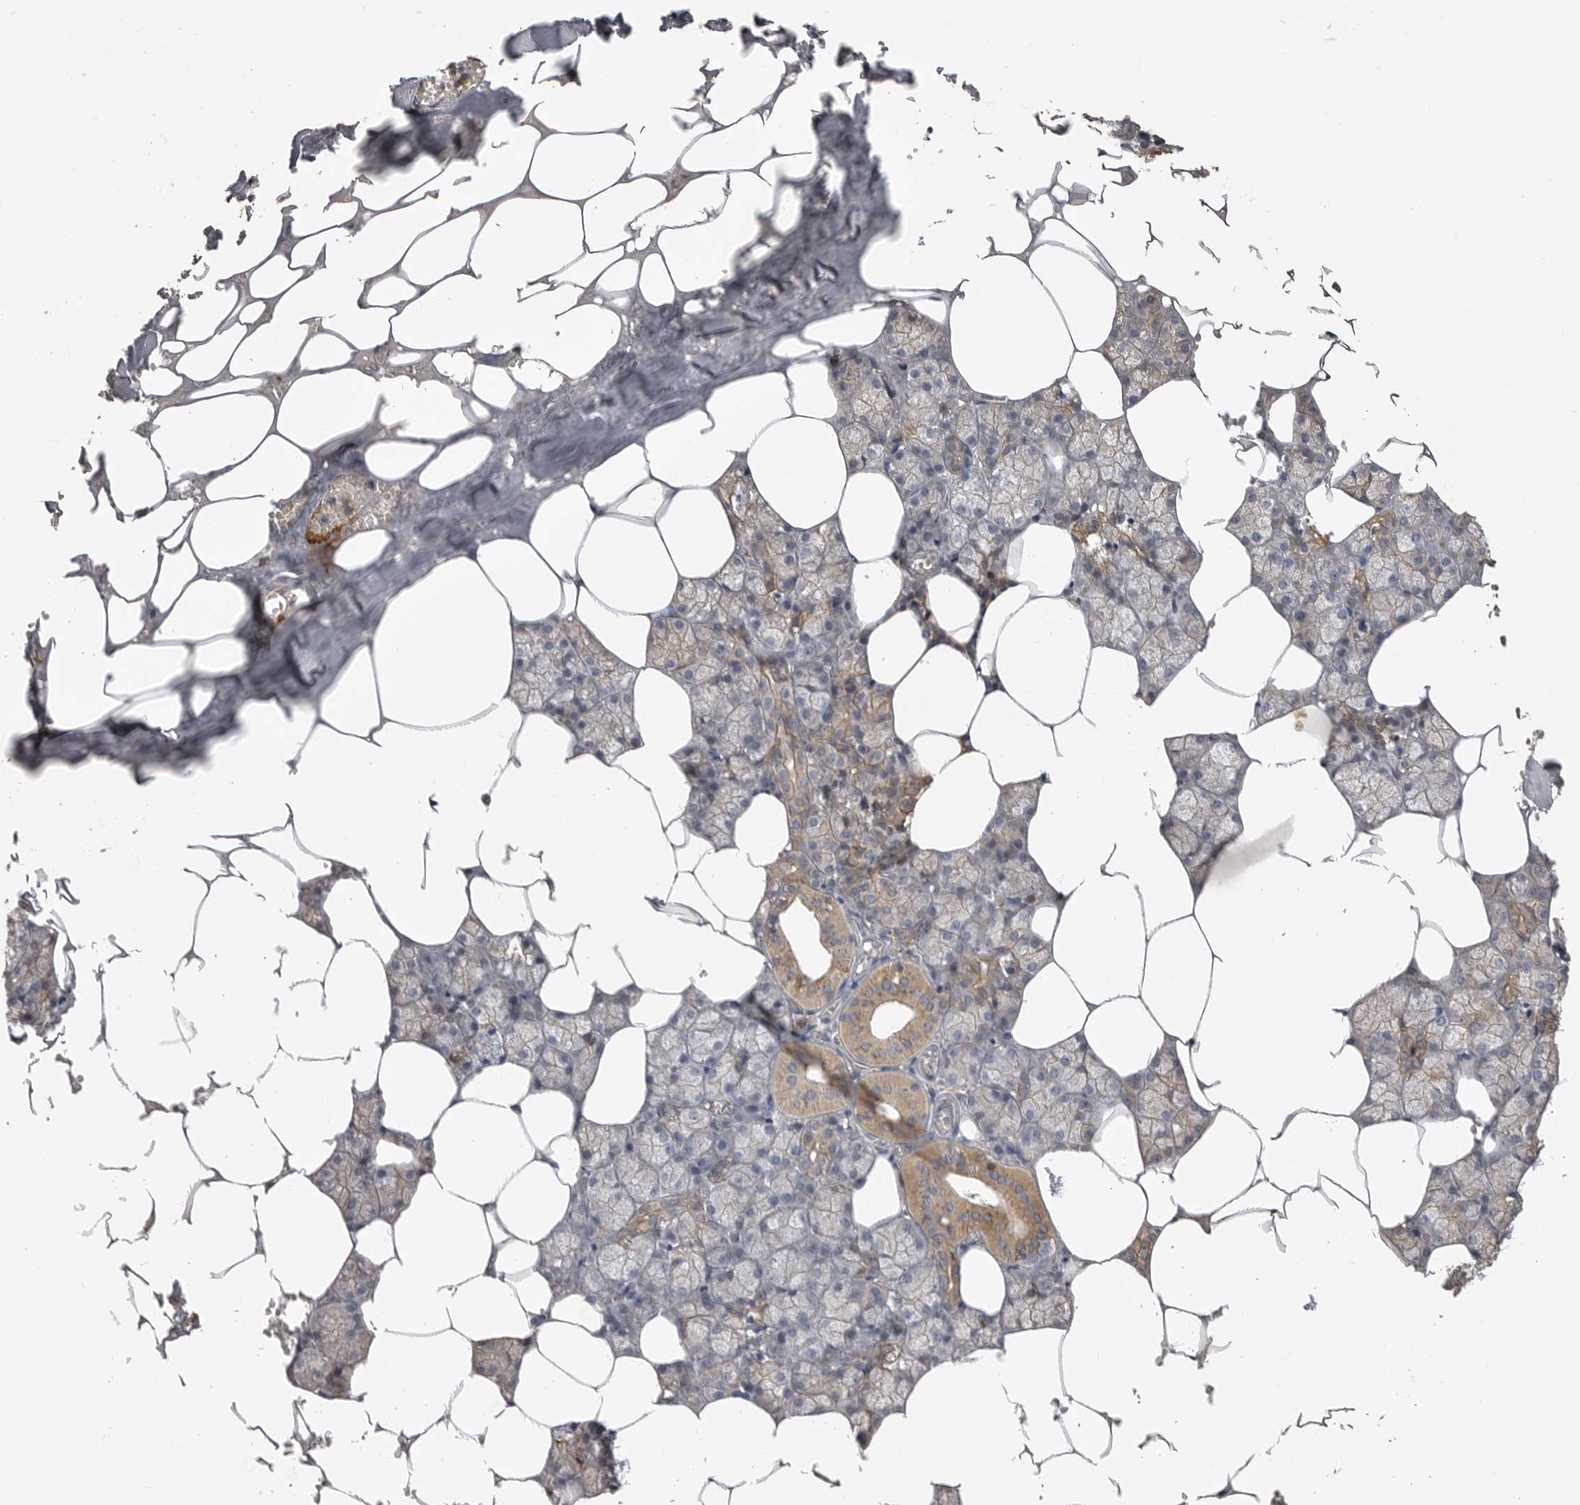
{"staining": {"intensity": "weak", "quantity": ">75%", "location": "cytoplasmic/membranous"}, "tissue": "salivary gland", "cell_type": "Glandular cells", "image_type": "normal", "snomed": [{"axis": "morphology", "description": "Normal tissue, NOS"}, {"axis": "topography", "description": "Salivary gland"}], "caption": "Immunohistochemical staining of normal human salivary gland shows weak cytoplasmic/membranous protein expression in approximately >75% of glandular cells.", "gene": "CMTM6", "patient": {"sex": "male", "age": 62}}